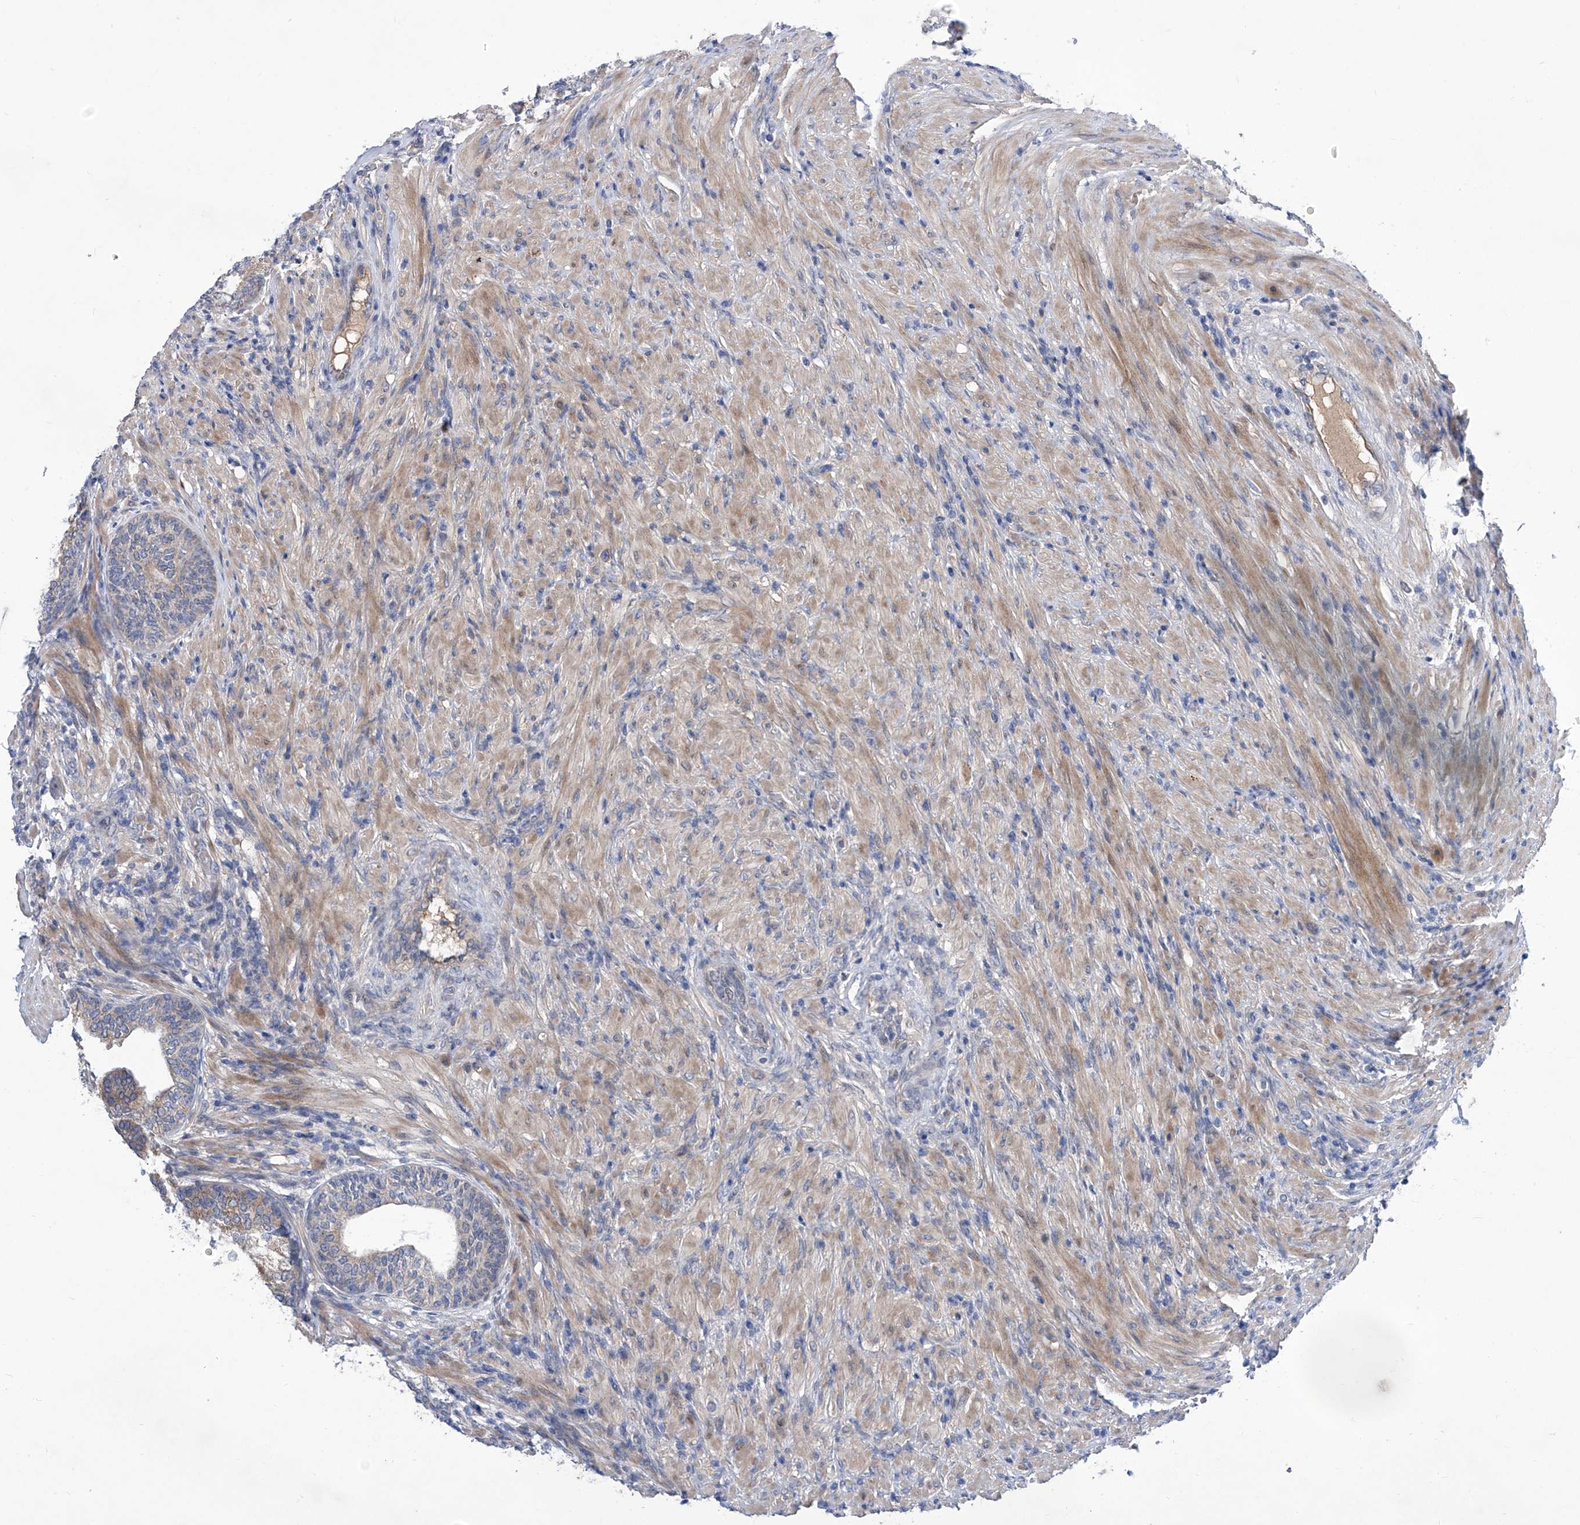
{"staining": {"intensity": "weak", "quantity": "25%-75%", "location": "cytoplasmic/membranous"}, "tissue": "prostate", "cell_type": "Glandular cells", "image_type": "normal", "snomed": [{"axis": "morphology", "description": "Normal tissue, NOS"}, {"axis": "topography", "description": "Prostate"}], "caption": "DAB immunohistochemical staining of normal human prostate shows weak cytoplasmic/membranous protein staining in about 25%-75% of glandular cells.", "gene": "SRBD1", "patient": {"sex": "male", "age": 76}}